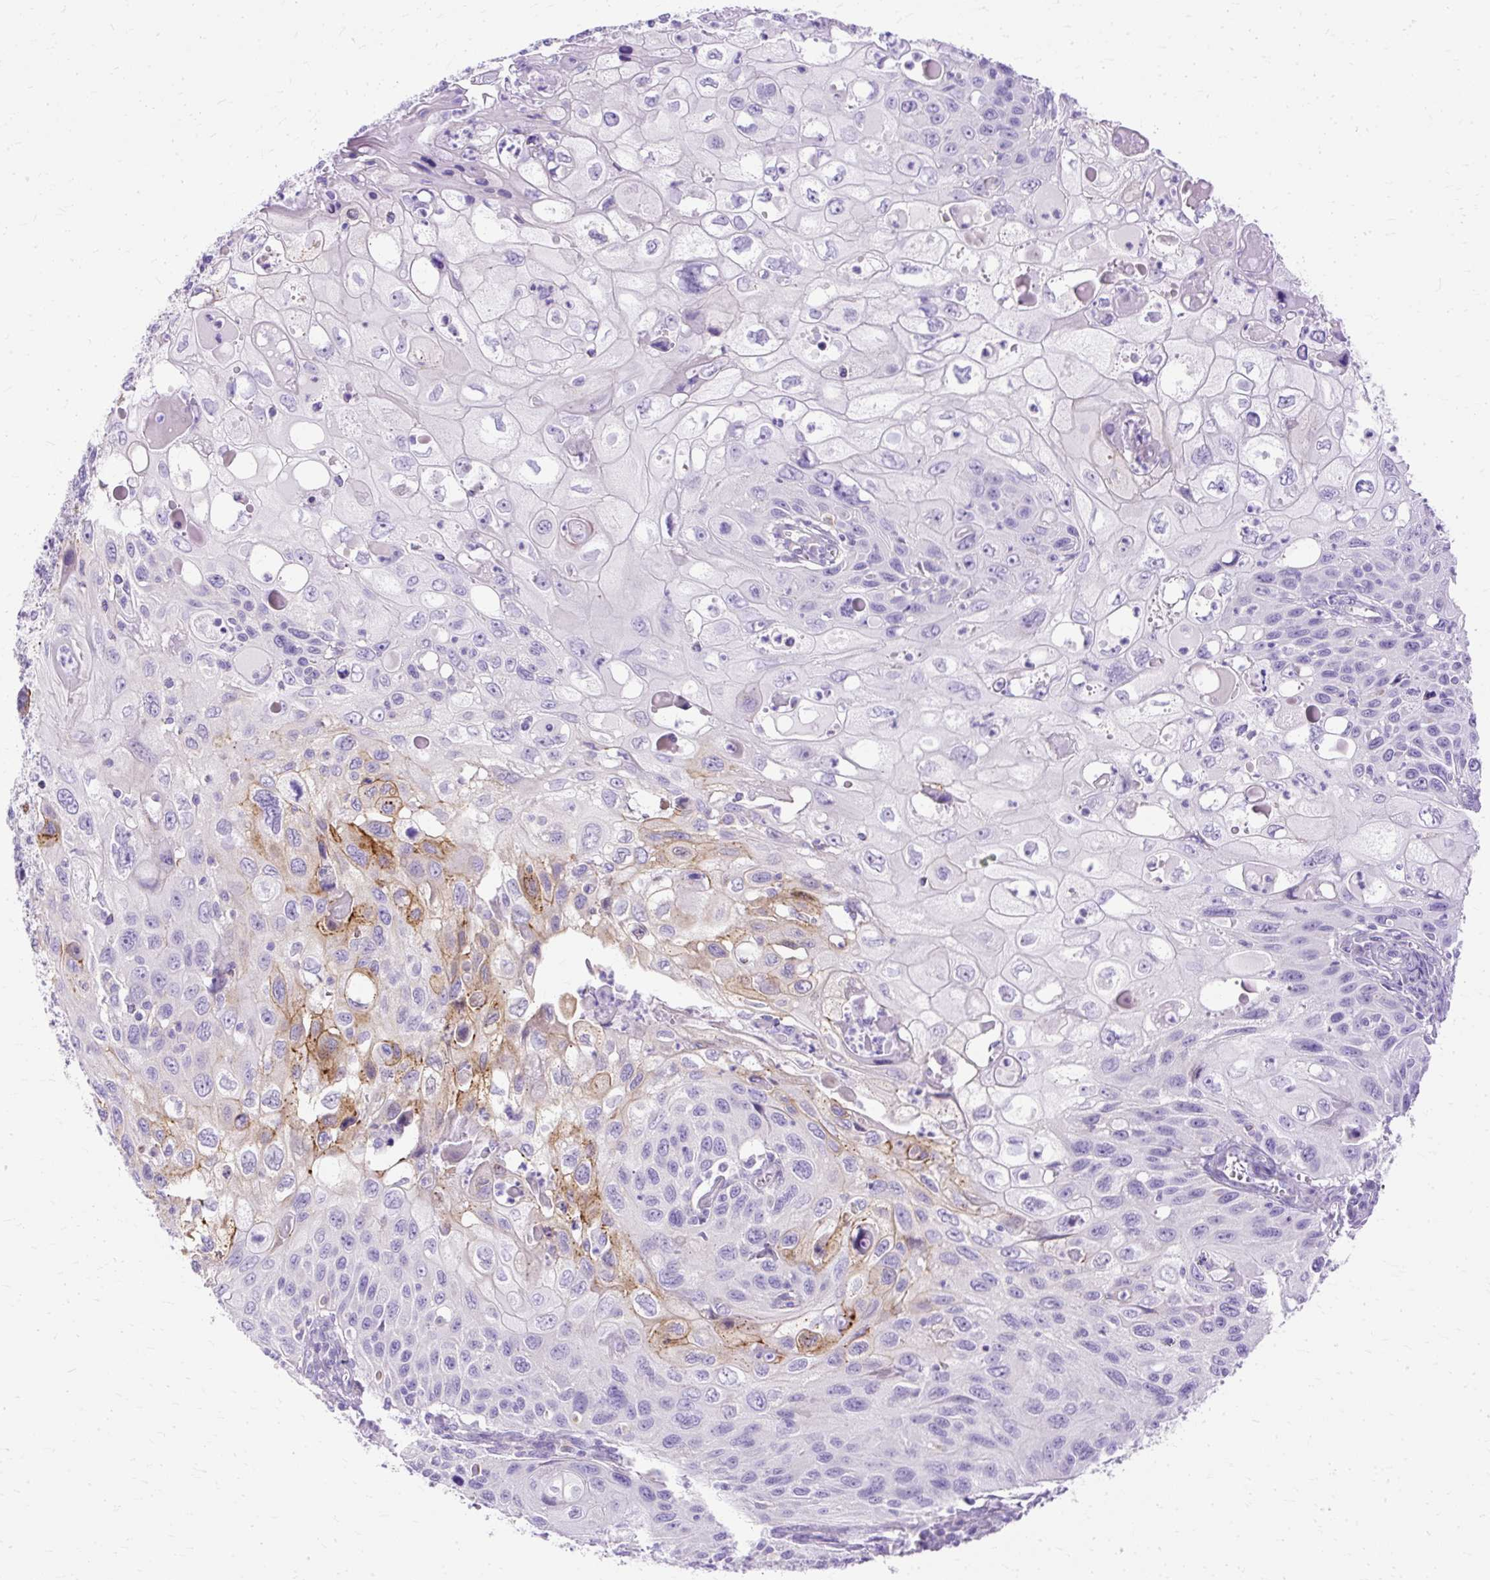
{"staining": {"intensity": "moderate", "quantity": "<25%", "location": "cytoplasmic/membranous"}, "tissue": "cervical cancer", "cell_type": "Tumor cells", "image_type": "cancer", "snomed": [{"axis": "morphology", "description": "Squamous cell carcinoma, NOS"}, {"axis": "topography", "description": "Cervix"}], "caption": "Squamous cell carcinoma (cervical) stained for a protein exhibits moderate cytoplasmic/membranous positivity in tumor cells.", "gene": "MYO6", "patient": {"sex": "female", "age": 70}}